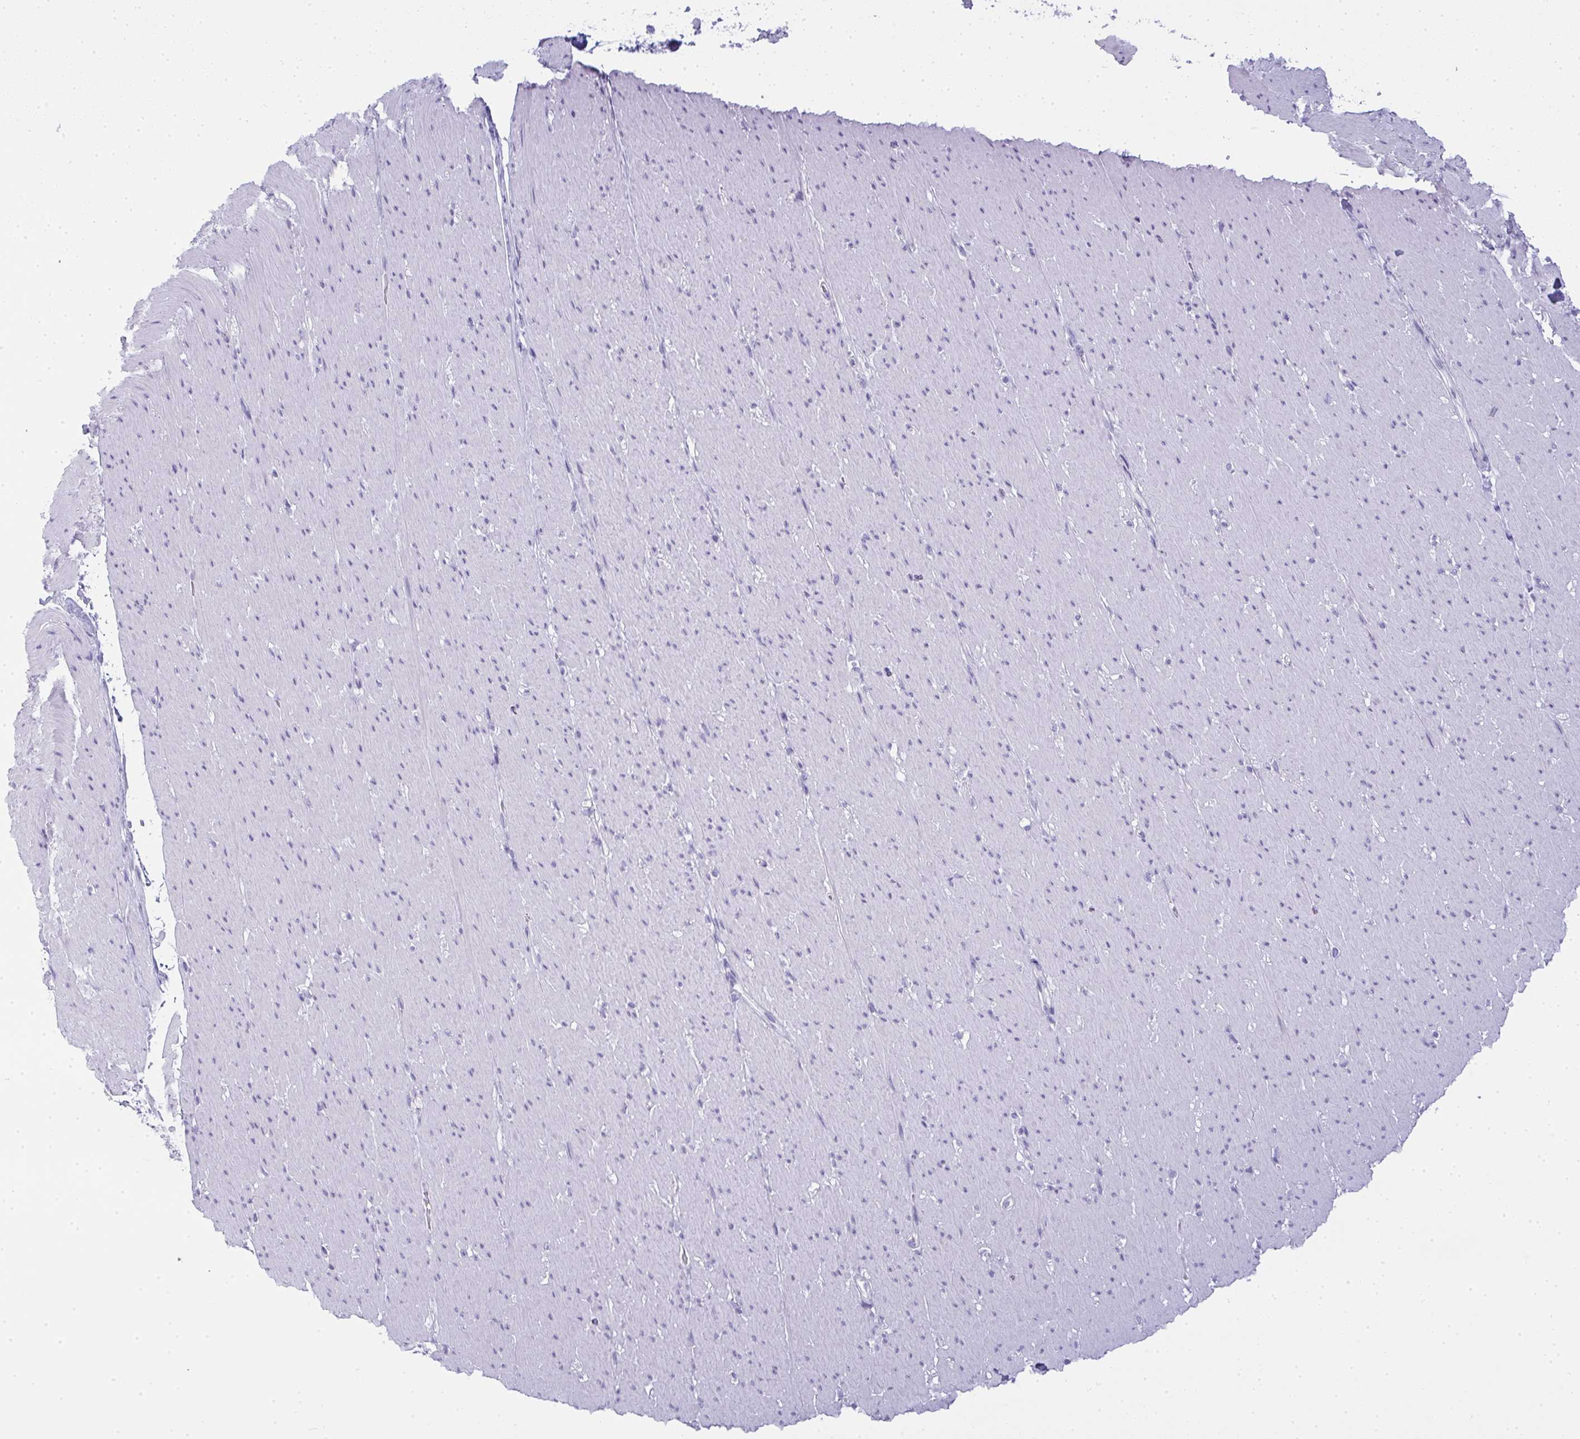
{"staining": {"intensity": "negative", "quantity": "none", "location": "none"}, "tissue": "smooth muscle", "cell_type": "Smooth muscle cells", "image_type": "normal", "snomed": [{"axis": "morphology", "description": "Normal tissue, NOS"}, {"axis": "topography", "description": "Smooth muscle"}, {"axis": "topography", "description": "Rectum"}], "caption": "Smooth muscle cells show no significant expression in normal smooth muscle. (Stains: DAB (3,3'-diaminobenzidine) immunohistochemistry (IHC) with hematoxylin counter stain, Microscopy: brightfield microscopy at high magnification).", "gene": "GSDMB", "patient": {"sex": "male", "age": 53}}